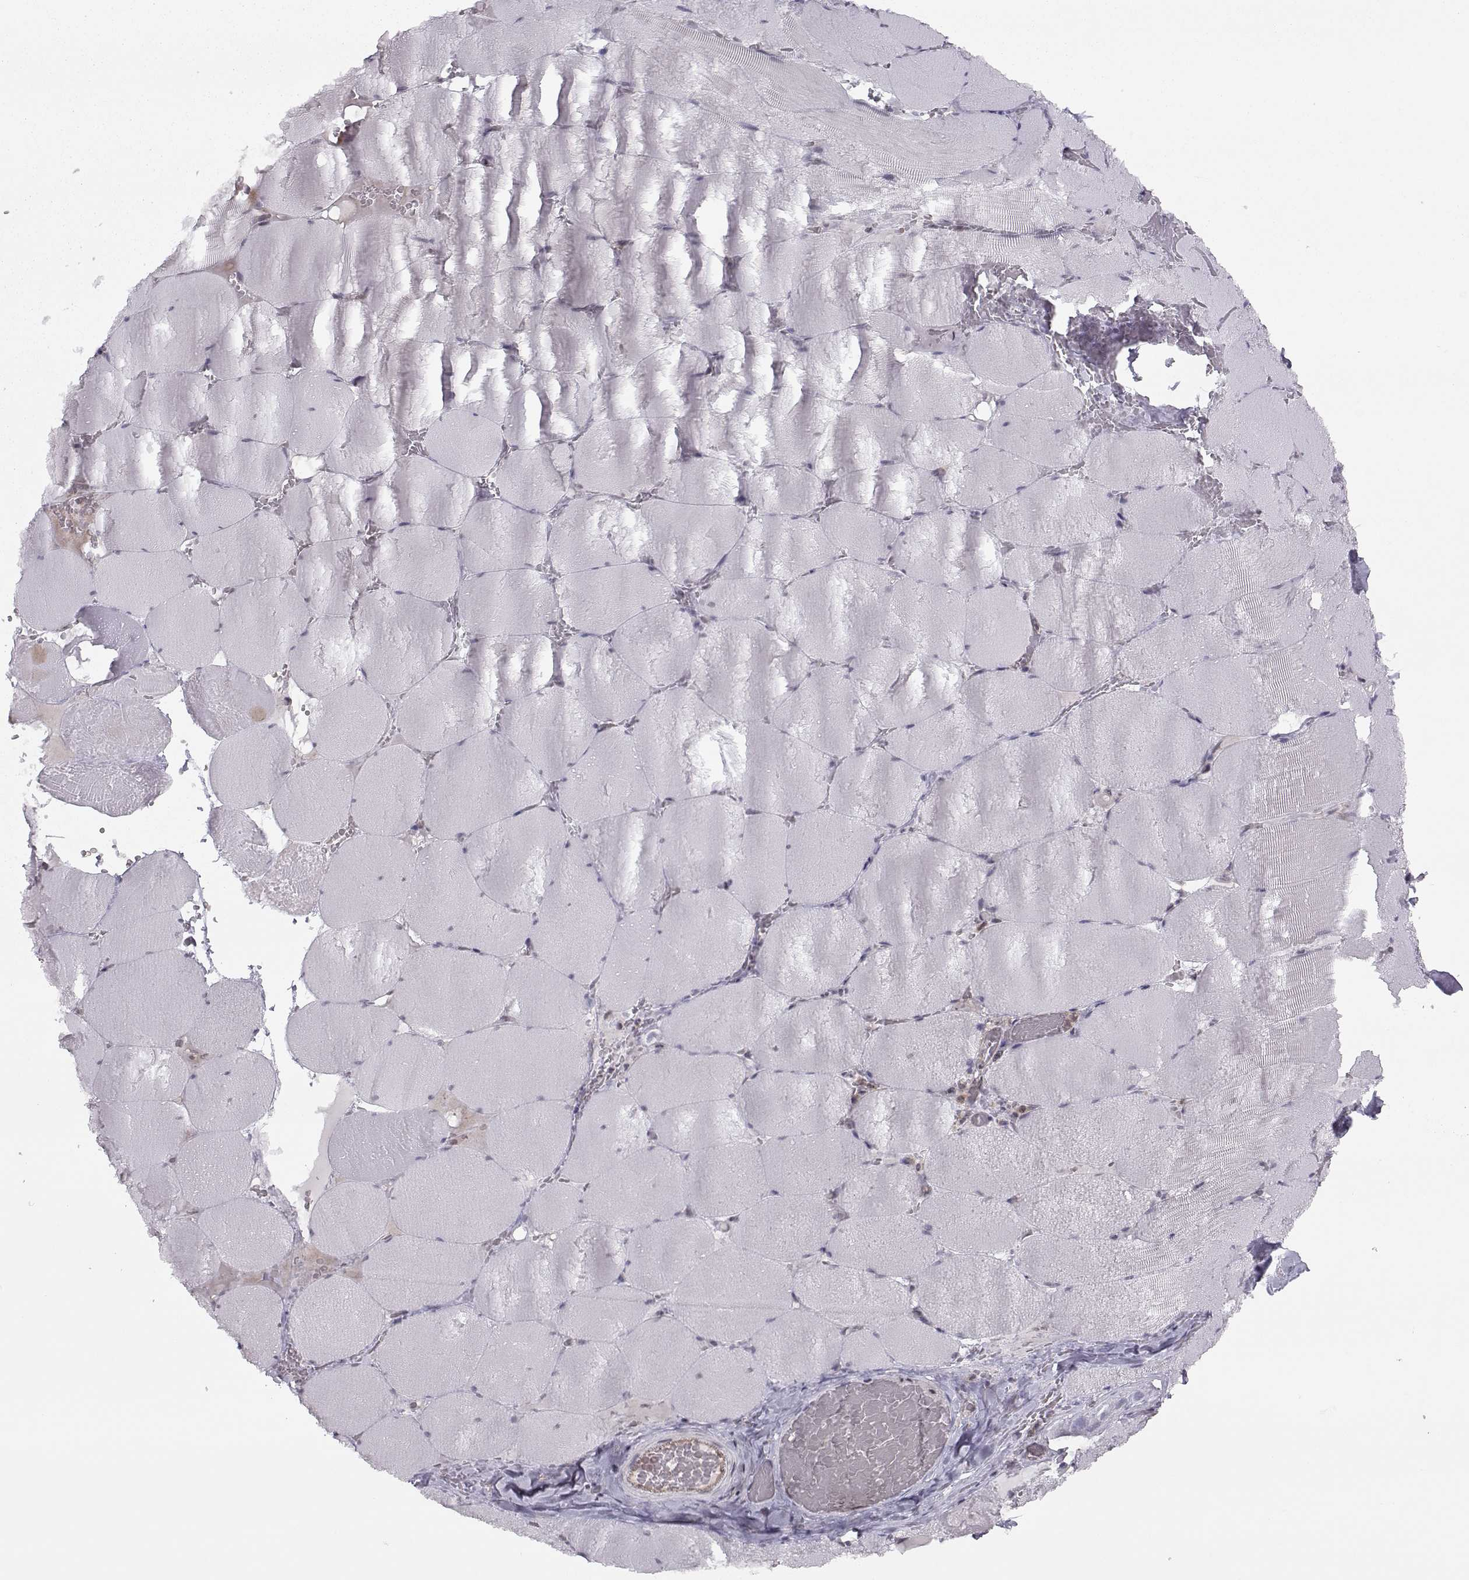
{"staining": {"intensity": "negative", "quantity": "none", "location": "none"}, "tissue": "skeletal muscle", "cell_type": "Myocytes", "image_type": "normal", "snomed": [{"axis": "morphology", "description": "Normal tissue, NOS"}, {"axis": "morphology", "description": "Malignant melanoma, Metastatic site"}, {"axis": "topography", "description": "Skeletal muscle"}], "caption": "Immunohistochemical staining of unremarkable skeletal muscle reveals no significant expression in myocytes. (Immunohistochemistry (ihc), brightfield microscopy, high magnification).", "gene": "KIF13B", "patient": {"sex": "male", "age": 50}}